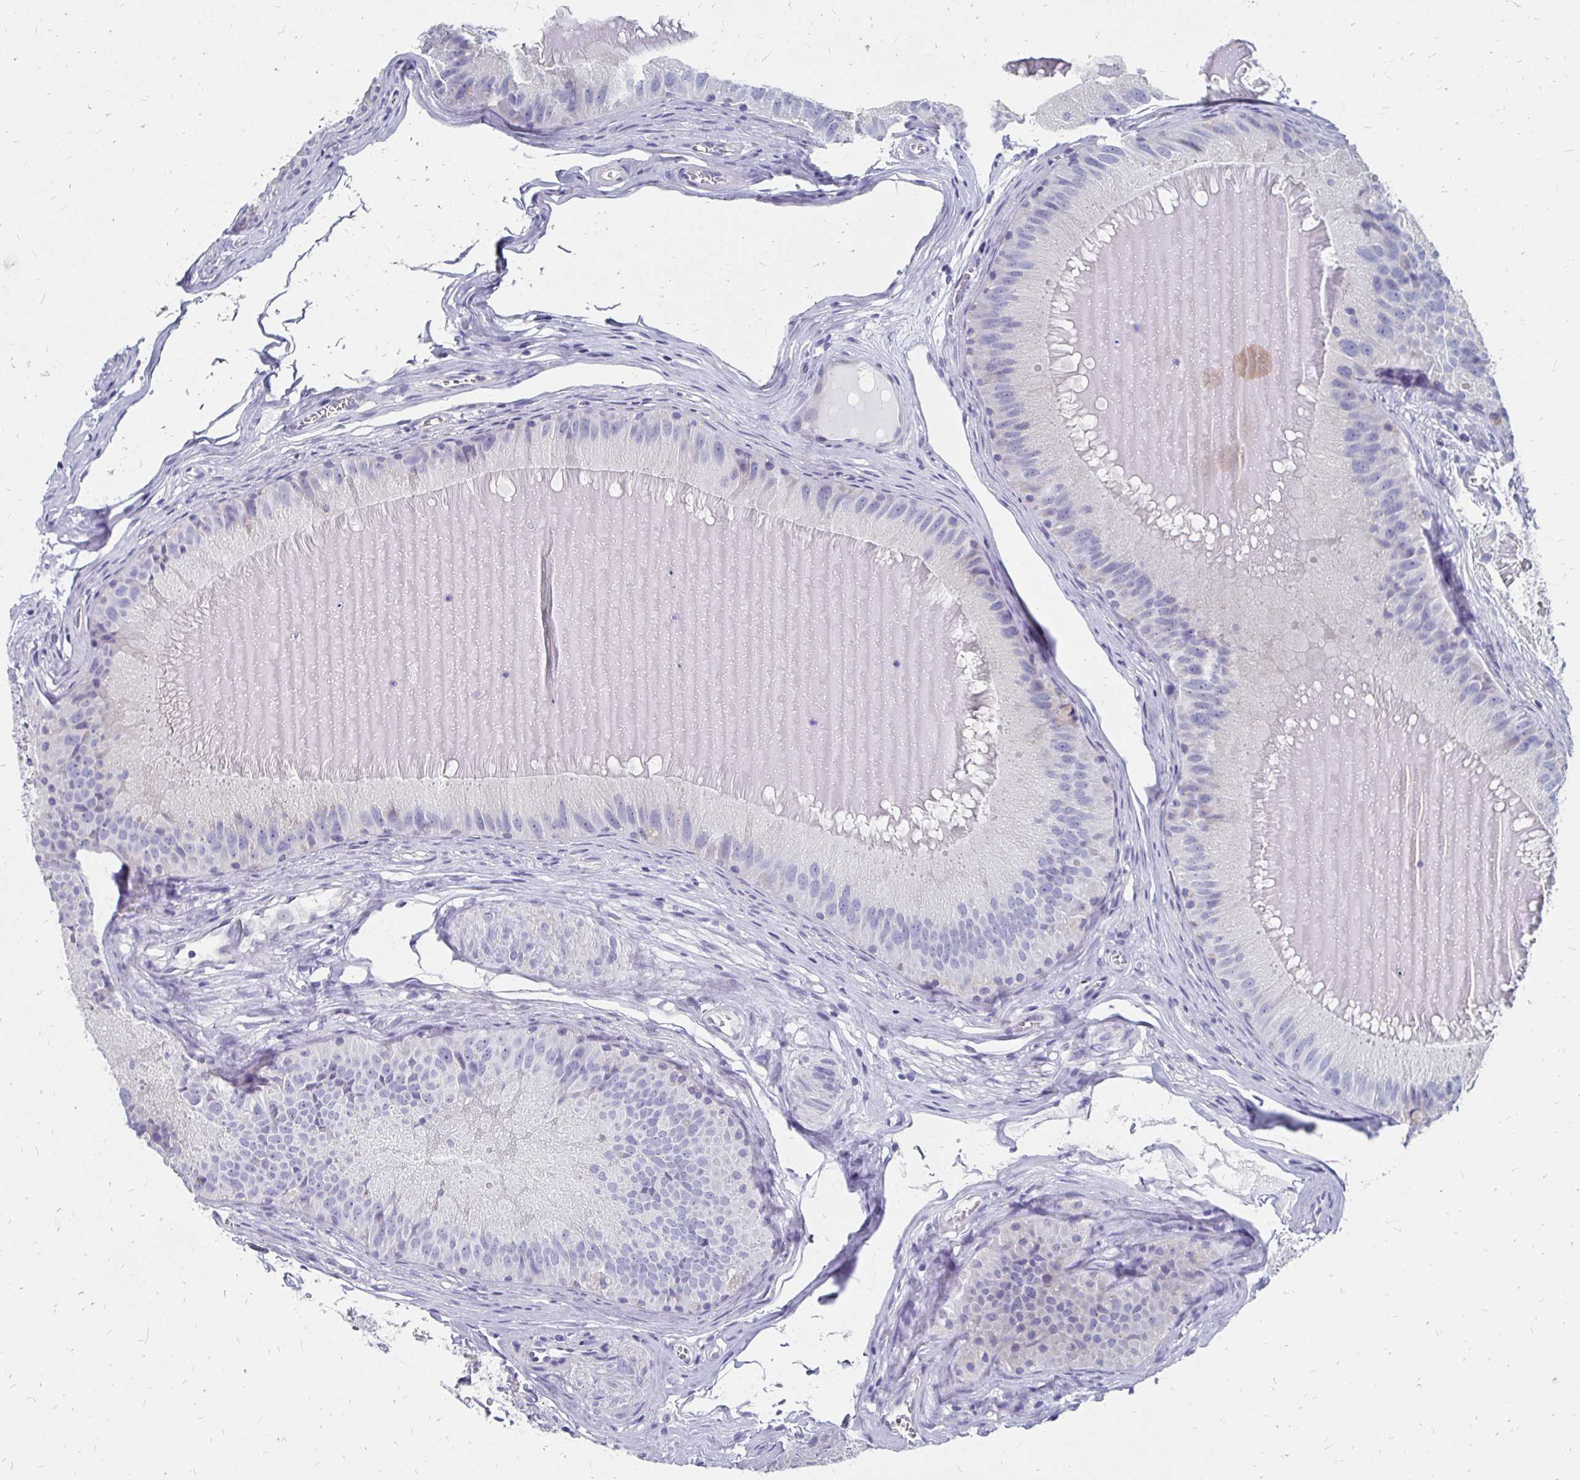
{"staining": {"intensity": "negative", "quantity": "none", "location": "none"}, "tissue": "epididymis", "cell_type": "Glandular cells", "image_type": "normal", "snomed": [{"axis": "morphology", "description": "Normal tissue, NOS"}, {"axis": "topography", "description": "Epididymis, spermatic cord, NOS"}], "caption": "Epididymis stained for a protein using immunohistochemistry shows no positivity glandular cells.", "gene": "SYCP3", "patient": {"sex": "male", "age": 39}}